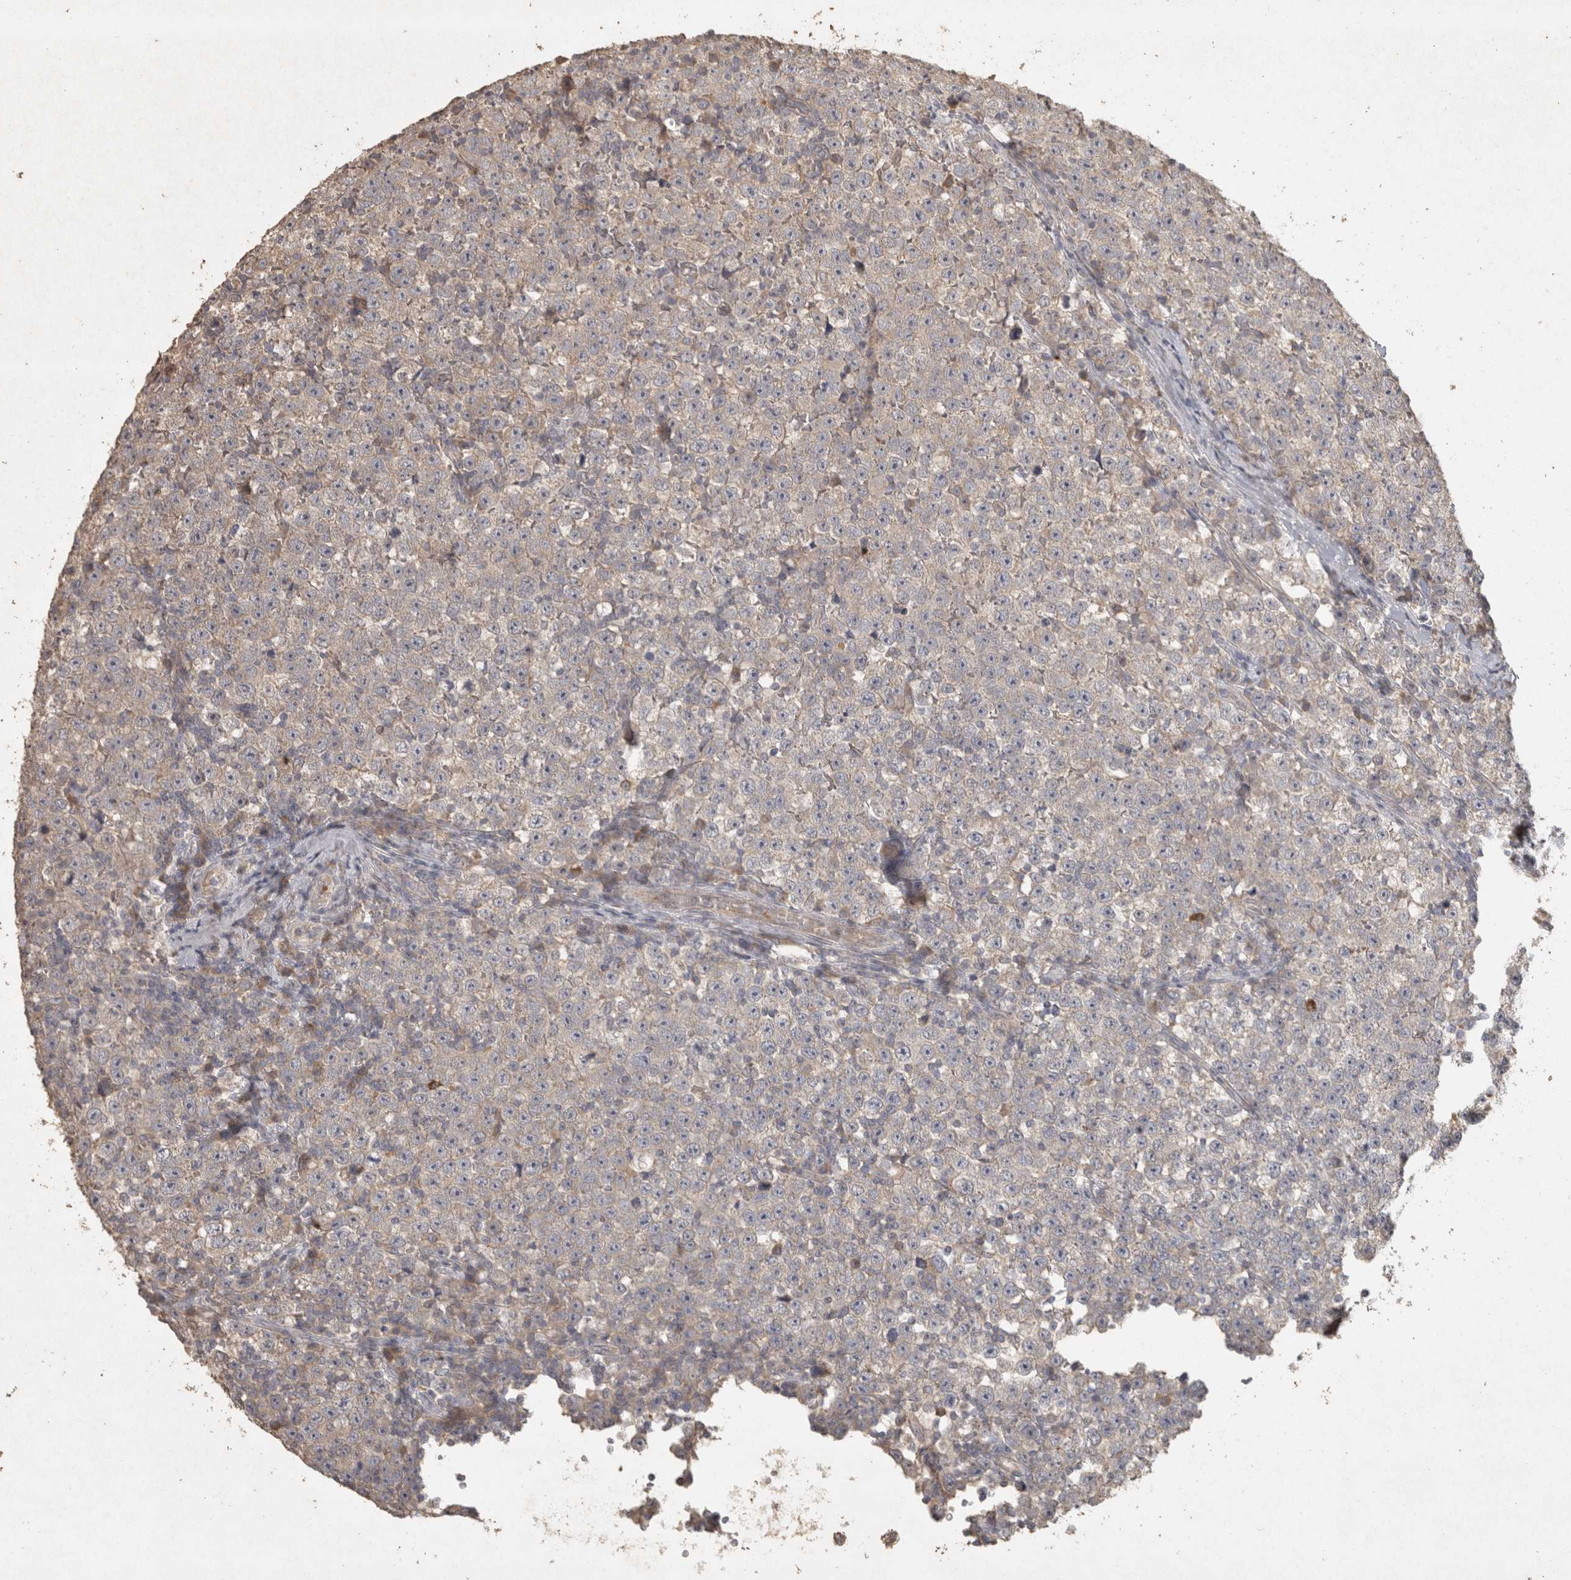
{"staining": {"intensity": "negative", "quantity": "none", "location": "none"}, "tissue": "testis cancer", "cell_type": "Tumor cells", "image_type": "cancer", "snomed": [{"axis": "morphology", "description": "Seminoma, NOS"}, {"axis": "topography", "description": "Testis"}], "caption": "Protein analysis of testis cancer (seminoma) reveals no significant expression in tumor cells. The staining was performed using DAB to visualize the protein expression in brown, while the nuclei were stained in blue with hematoxylin (Magnification: 20x).", "gene": "OSTN", "patient": {"sex": "male", "age": 43}}